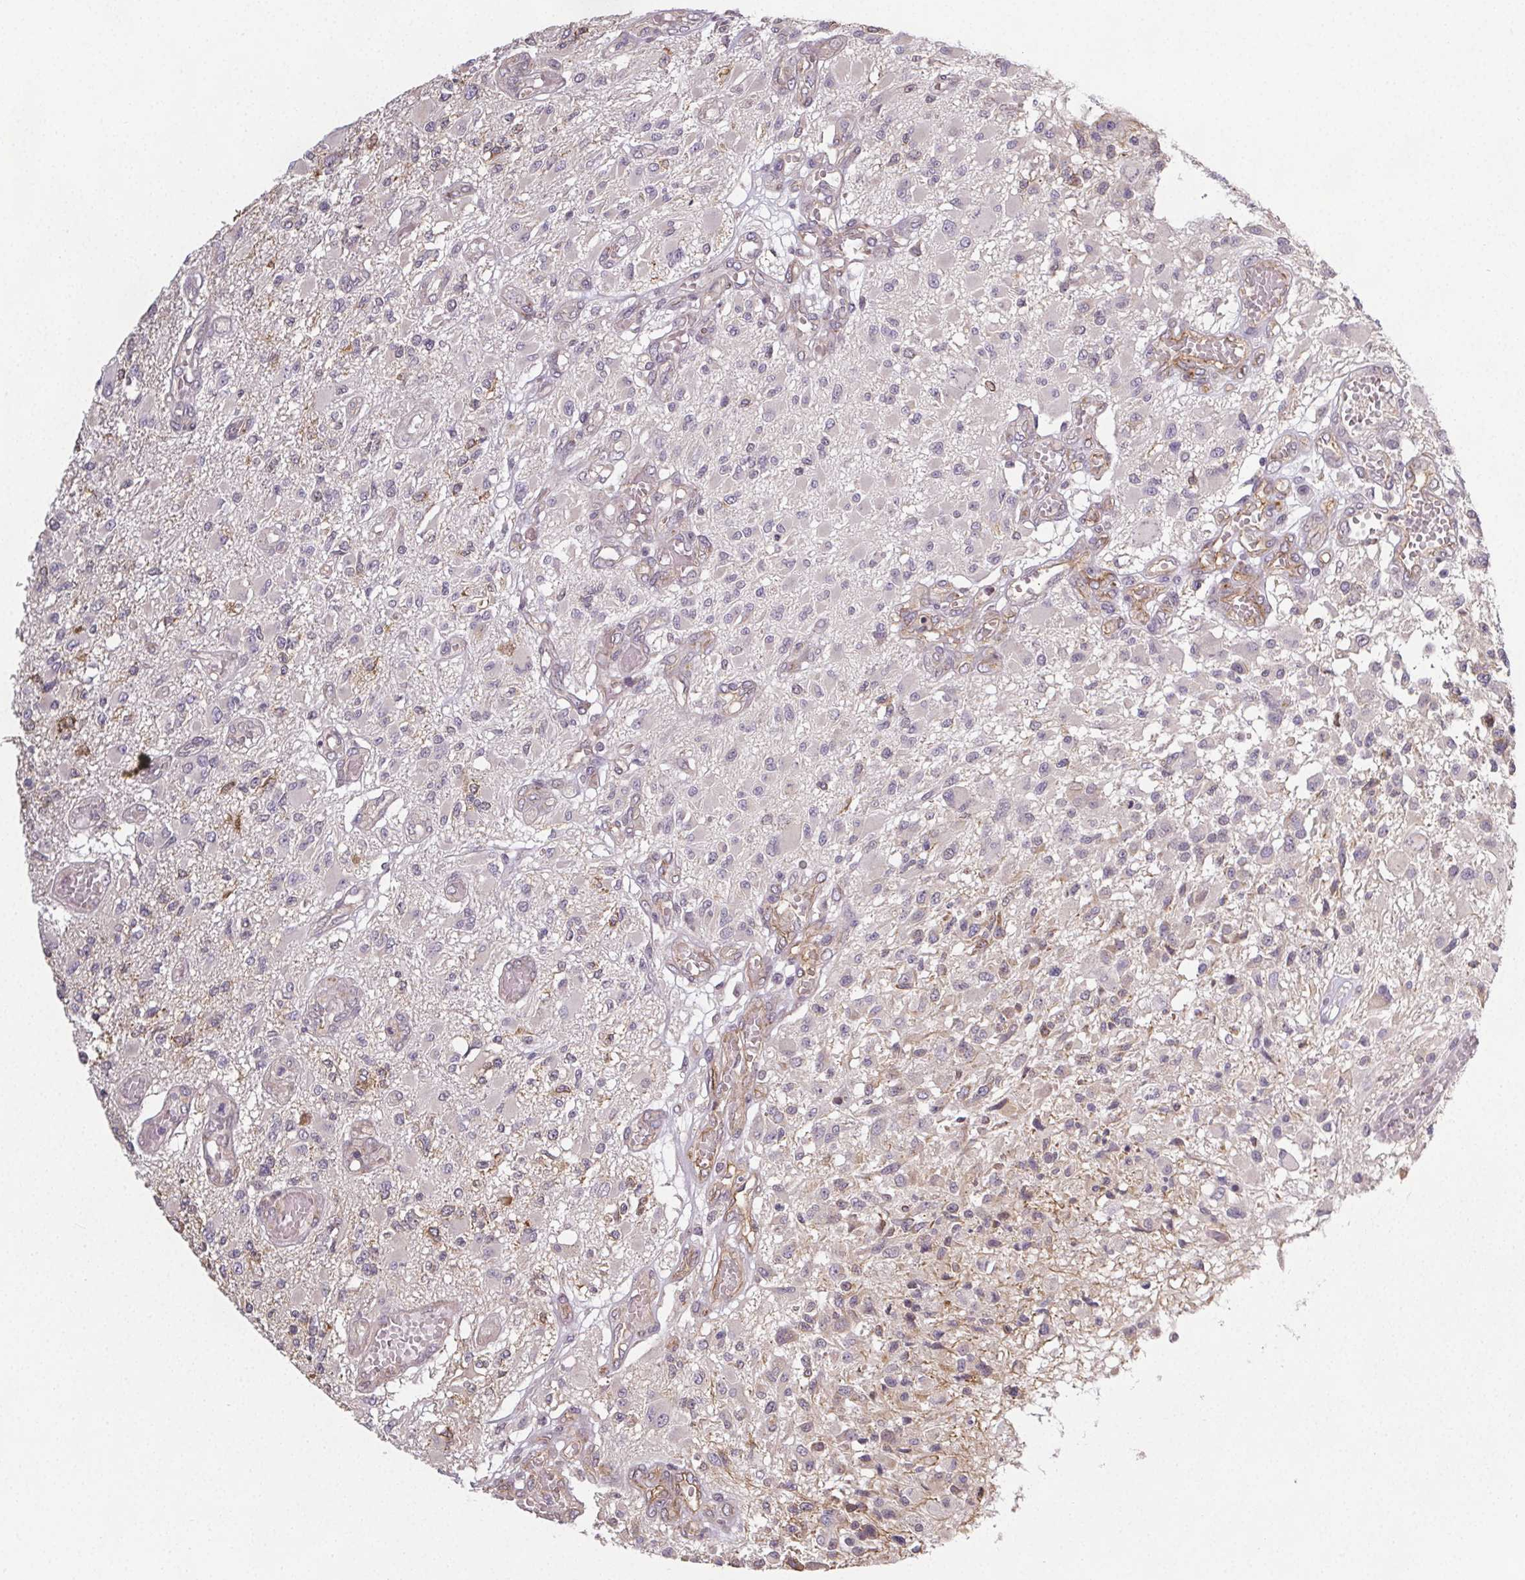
{"staining": {"intensity": "negative", "quantity": "none", "location": "none"}, "tissue": "glioma", "cell_type": "Tumor cells", "image_type": "cancer", "snomed": [{"axis": "morphology", "description": "Glioma, malignant, High grade"}, {"axis": "topography", "description": "Brain"}], "caption": "Tumor cells are negative for brown protein staining in glioma. (Stains: DAB (3,3'-diaminobenzidine) IHC with hematoxylin counter stain, Microscopy: brightfield microscopy at high magnification).", "gene": "SLC26A2", "patient": {"sex": "female", "age": 63}}